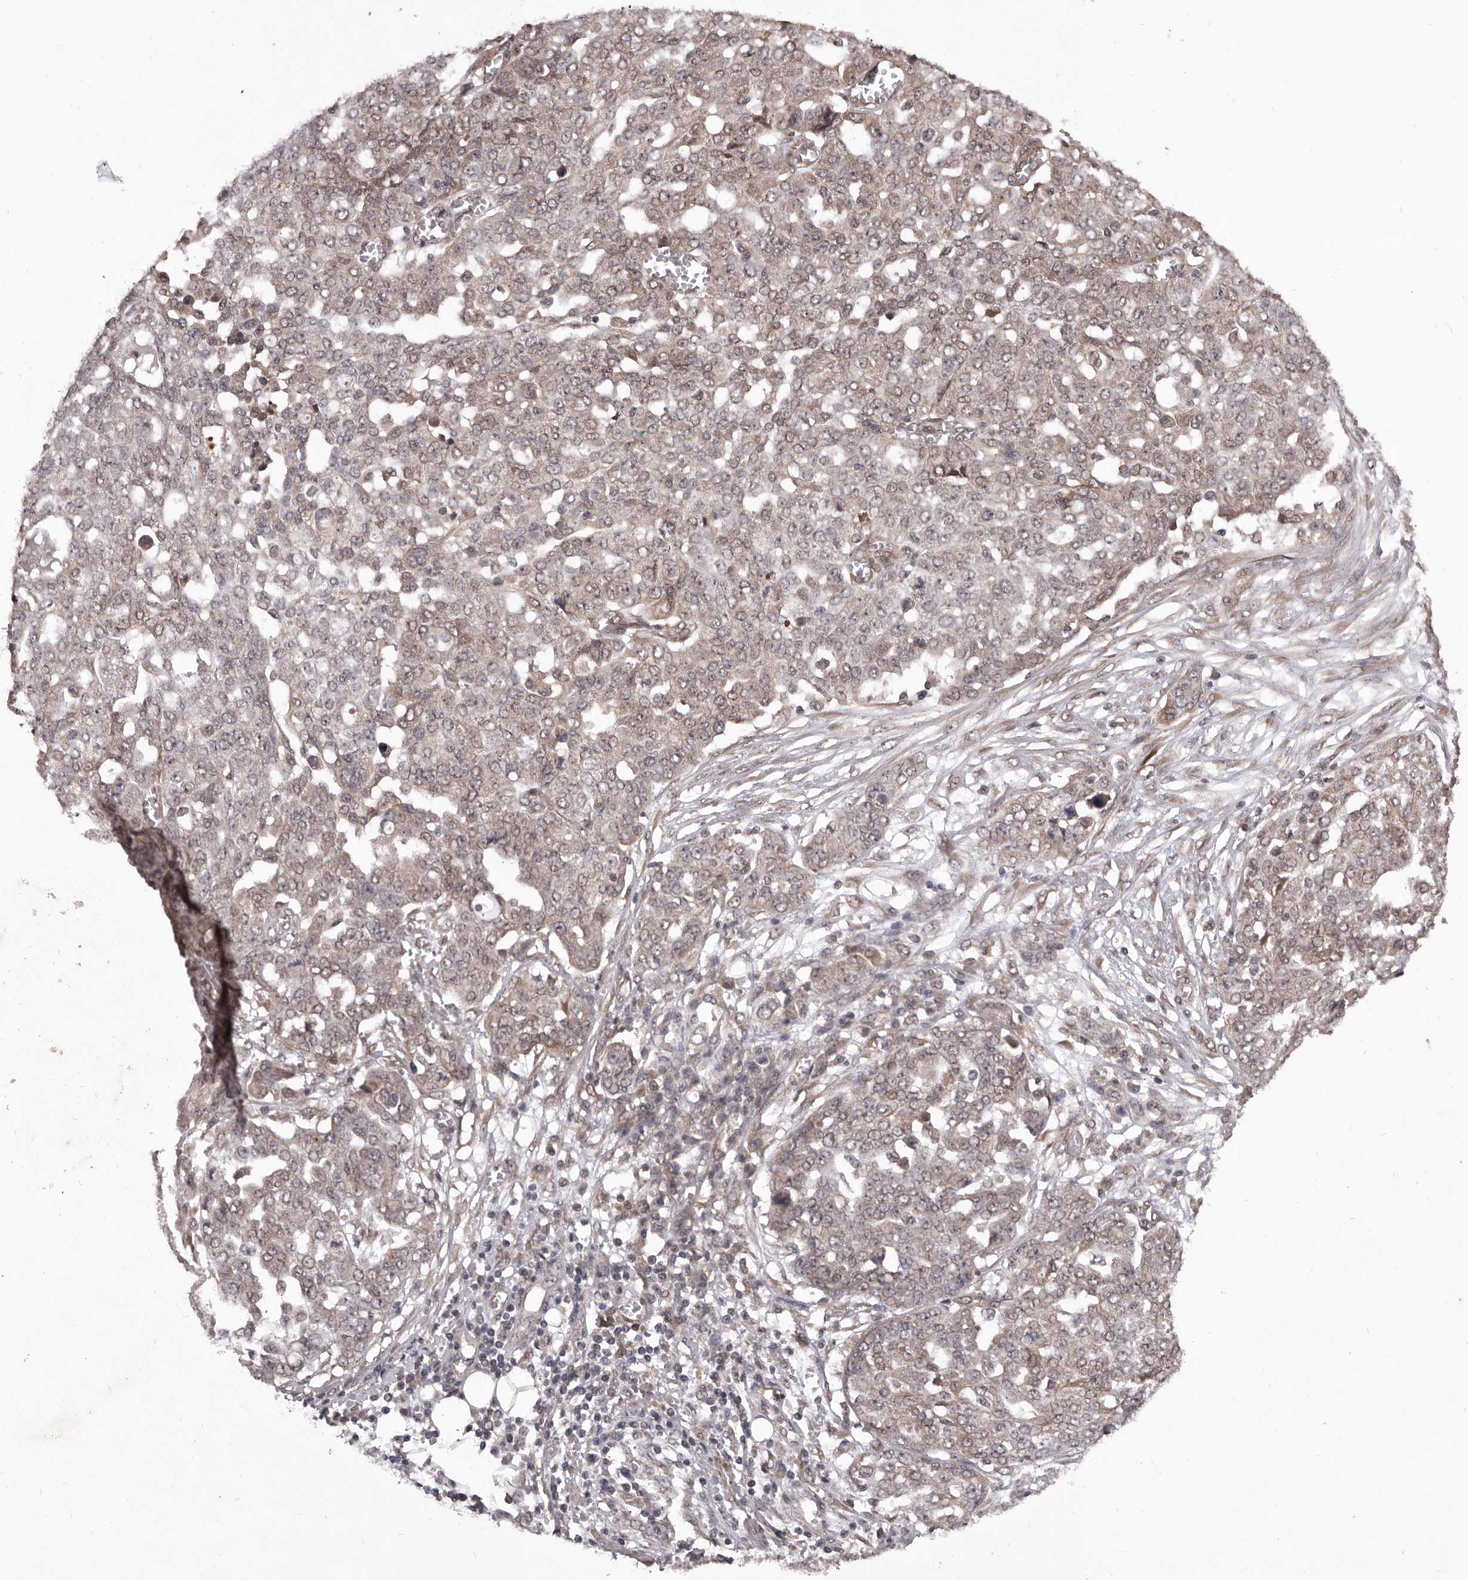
{"staining": {"intensity": "weak", "quantity": "<25%", "location": "cytoplasmic/membranous"}, "tissue": "ovarian cancer", "cell_type": "Tumor cells", "image_type": "cancer", "snomed": [{"axis": "morphology", "description": "Cystadenocarcinoma, serous, NOS"}, {"axis": "topography", "description": "Soft tissue"}, {"axis": "topography", "description": "Ovary"}], "caption": "Tumor cells show no significant expression in serous cystadenocarcinoma (ovarian). (Immunohistochemistry (ihc), brightfield microscopy, high magnification).", "gene": "CELF3", "patient": {"sex": "female", "age": 57}}